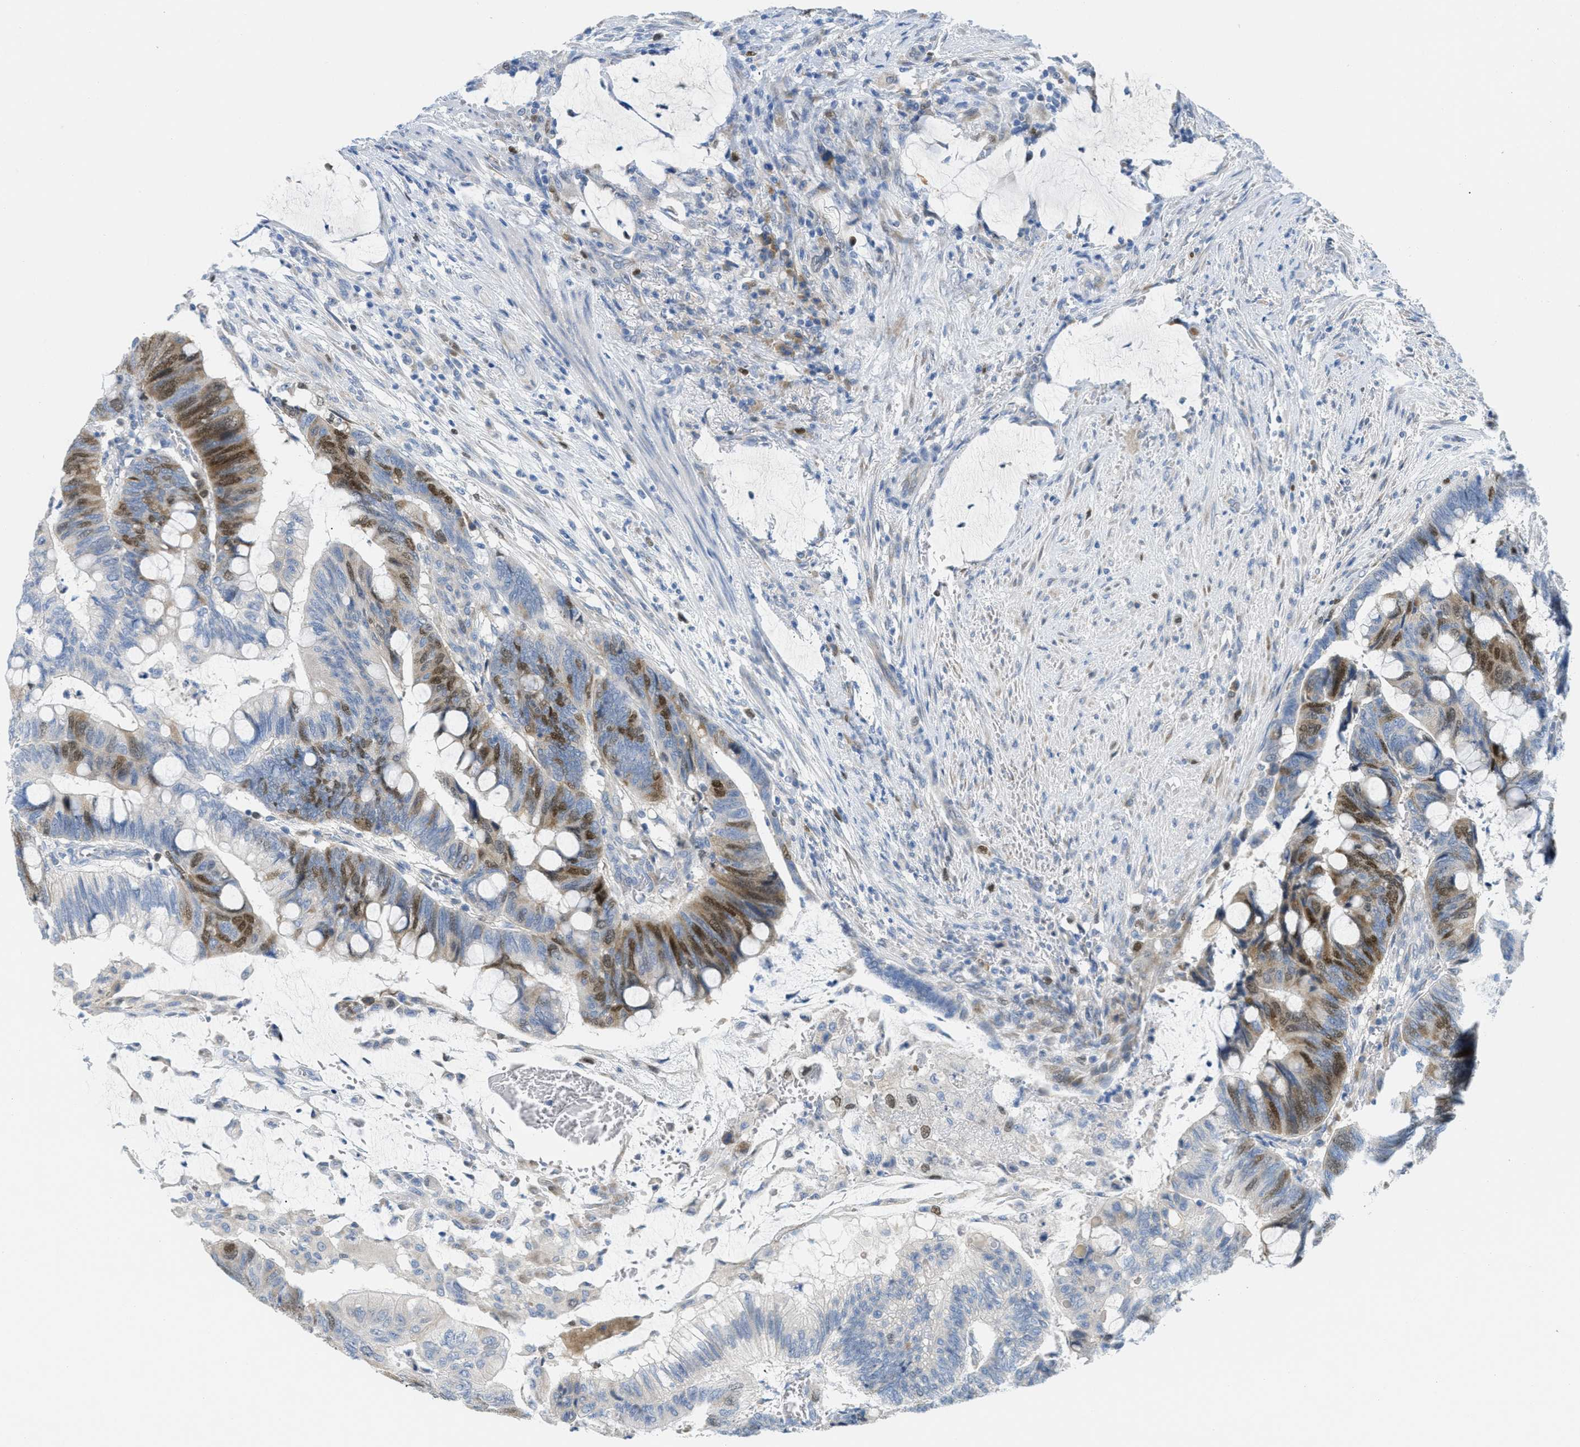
{"staining": {"intensity": "moderate", "quantity": "25%-75%", "location": "cytoplasmic/membranous,nuclear"}, "tissue": "colorectal cancer", "cell_type": "Tumor cells", "image_type": "cancer", "snomed": [{"axis": "morphology", "description": "Normal tissue, NOS"}, {"axis": "morphology", "description": "Adenocarcinoma, NOS"}, {"axis": "topography", "description": "Rectum"}, {"axis": "topography", "description": "Peripheral nerve tissue"}], "caption": "Protein staining of colorectal cancer tissue demonstrates moderate cytoplasmic/membranous and nuclear staining in about 25%-75% of tumor cells.", "gene": "ORC6", "patient": {"sex": "male", "age": 92}}